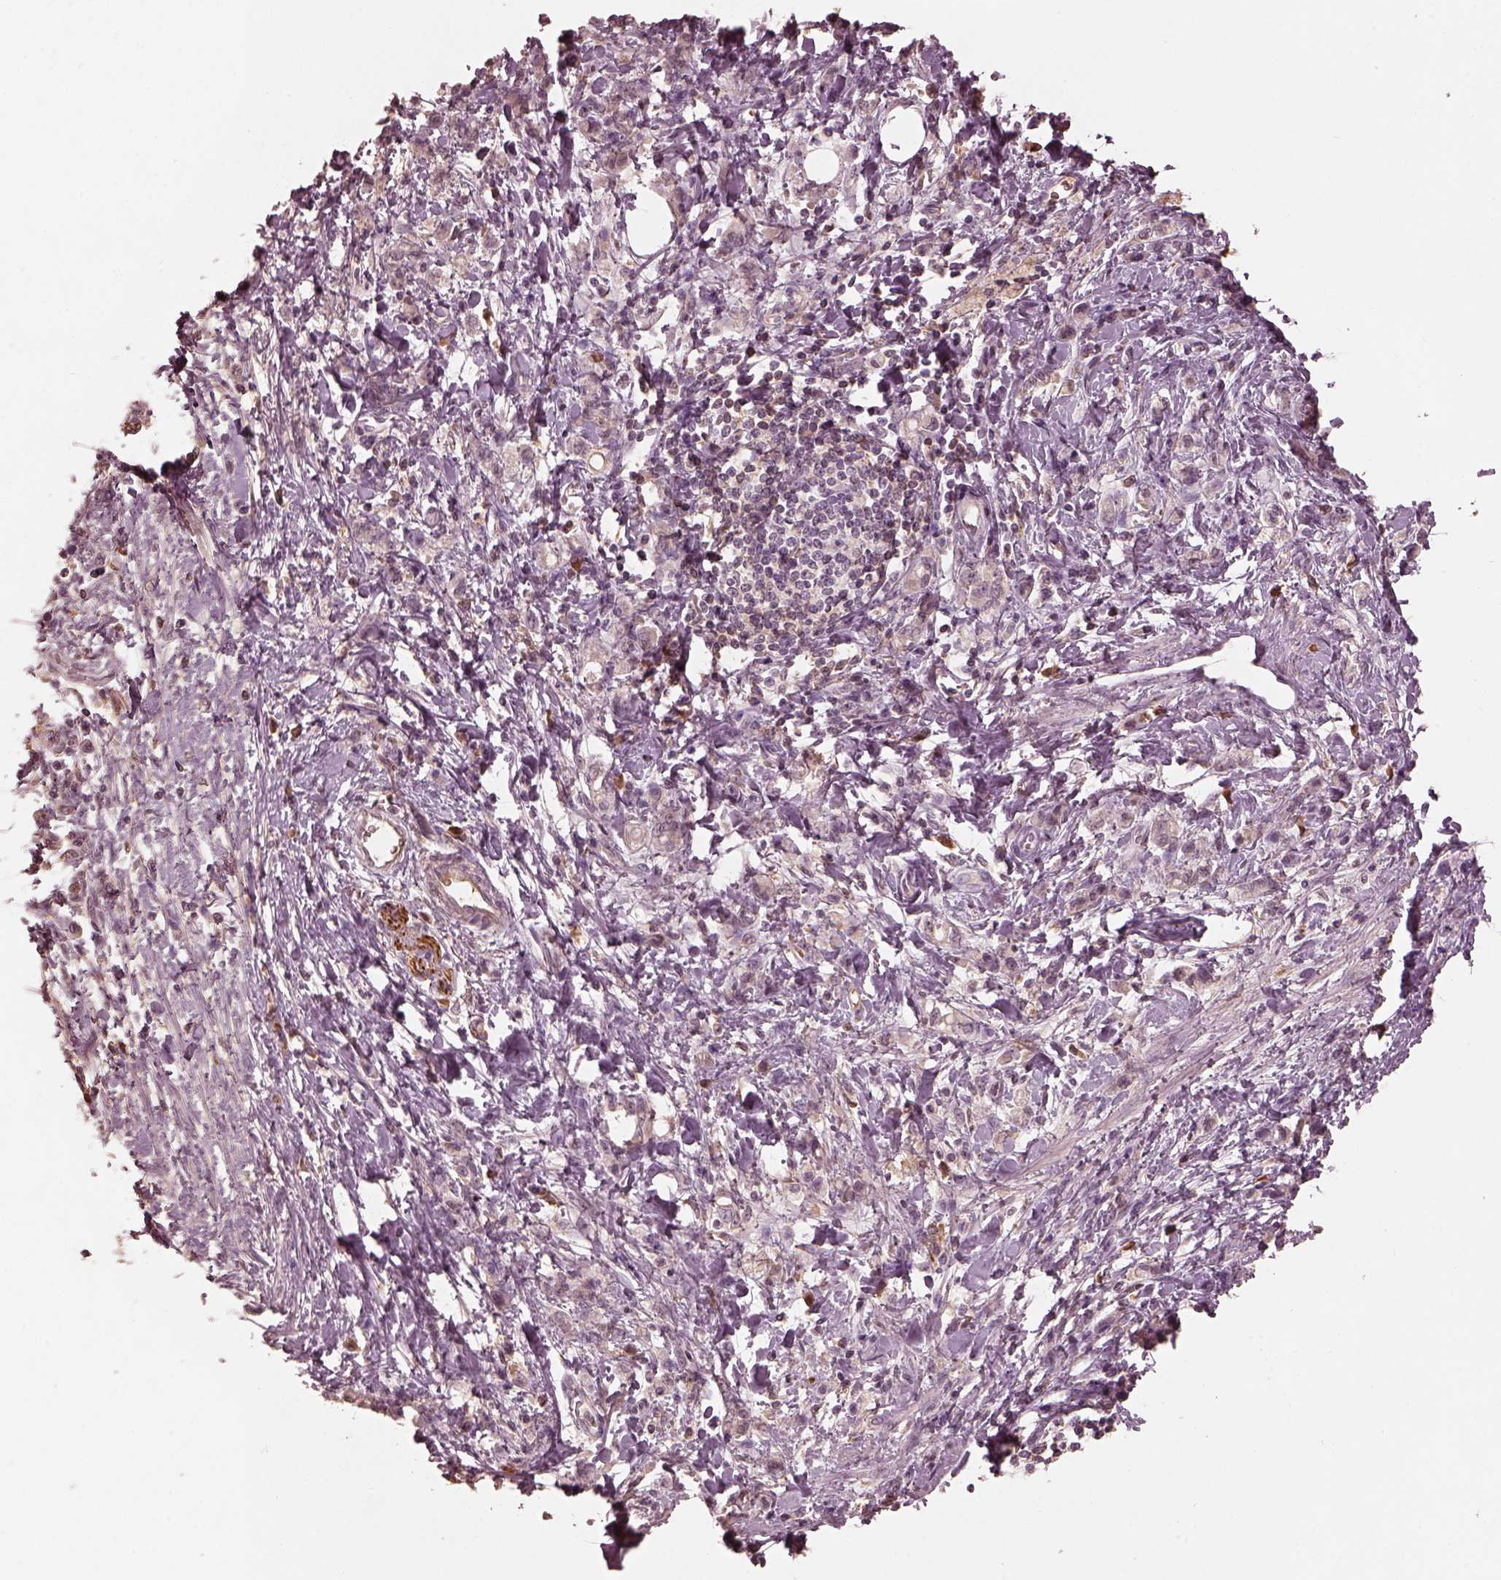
{"staining": {"intensity": "negative", "quantity": "none", "location": "none"}, "tissue": "stomach cancer", "cell_type": "Tumor cells", "image_type": "cancer", "snomed": [{"axis": "morphology", "description": "Adenocarcinoma, NOS"}, {"axis": "topography", "description": "Stomach"}], "caption": "This photomicrograph is of stomach adenocarcinoma stained with immunohistochemistry to label a protein in brown with the nuclei are counter-stained blue. There is no staining in tumor cells.", "gene": "CALR3", "patient": {"sex": "male", "age": 77}}